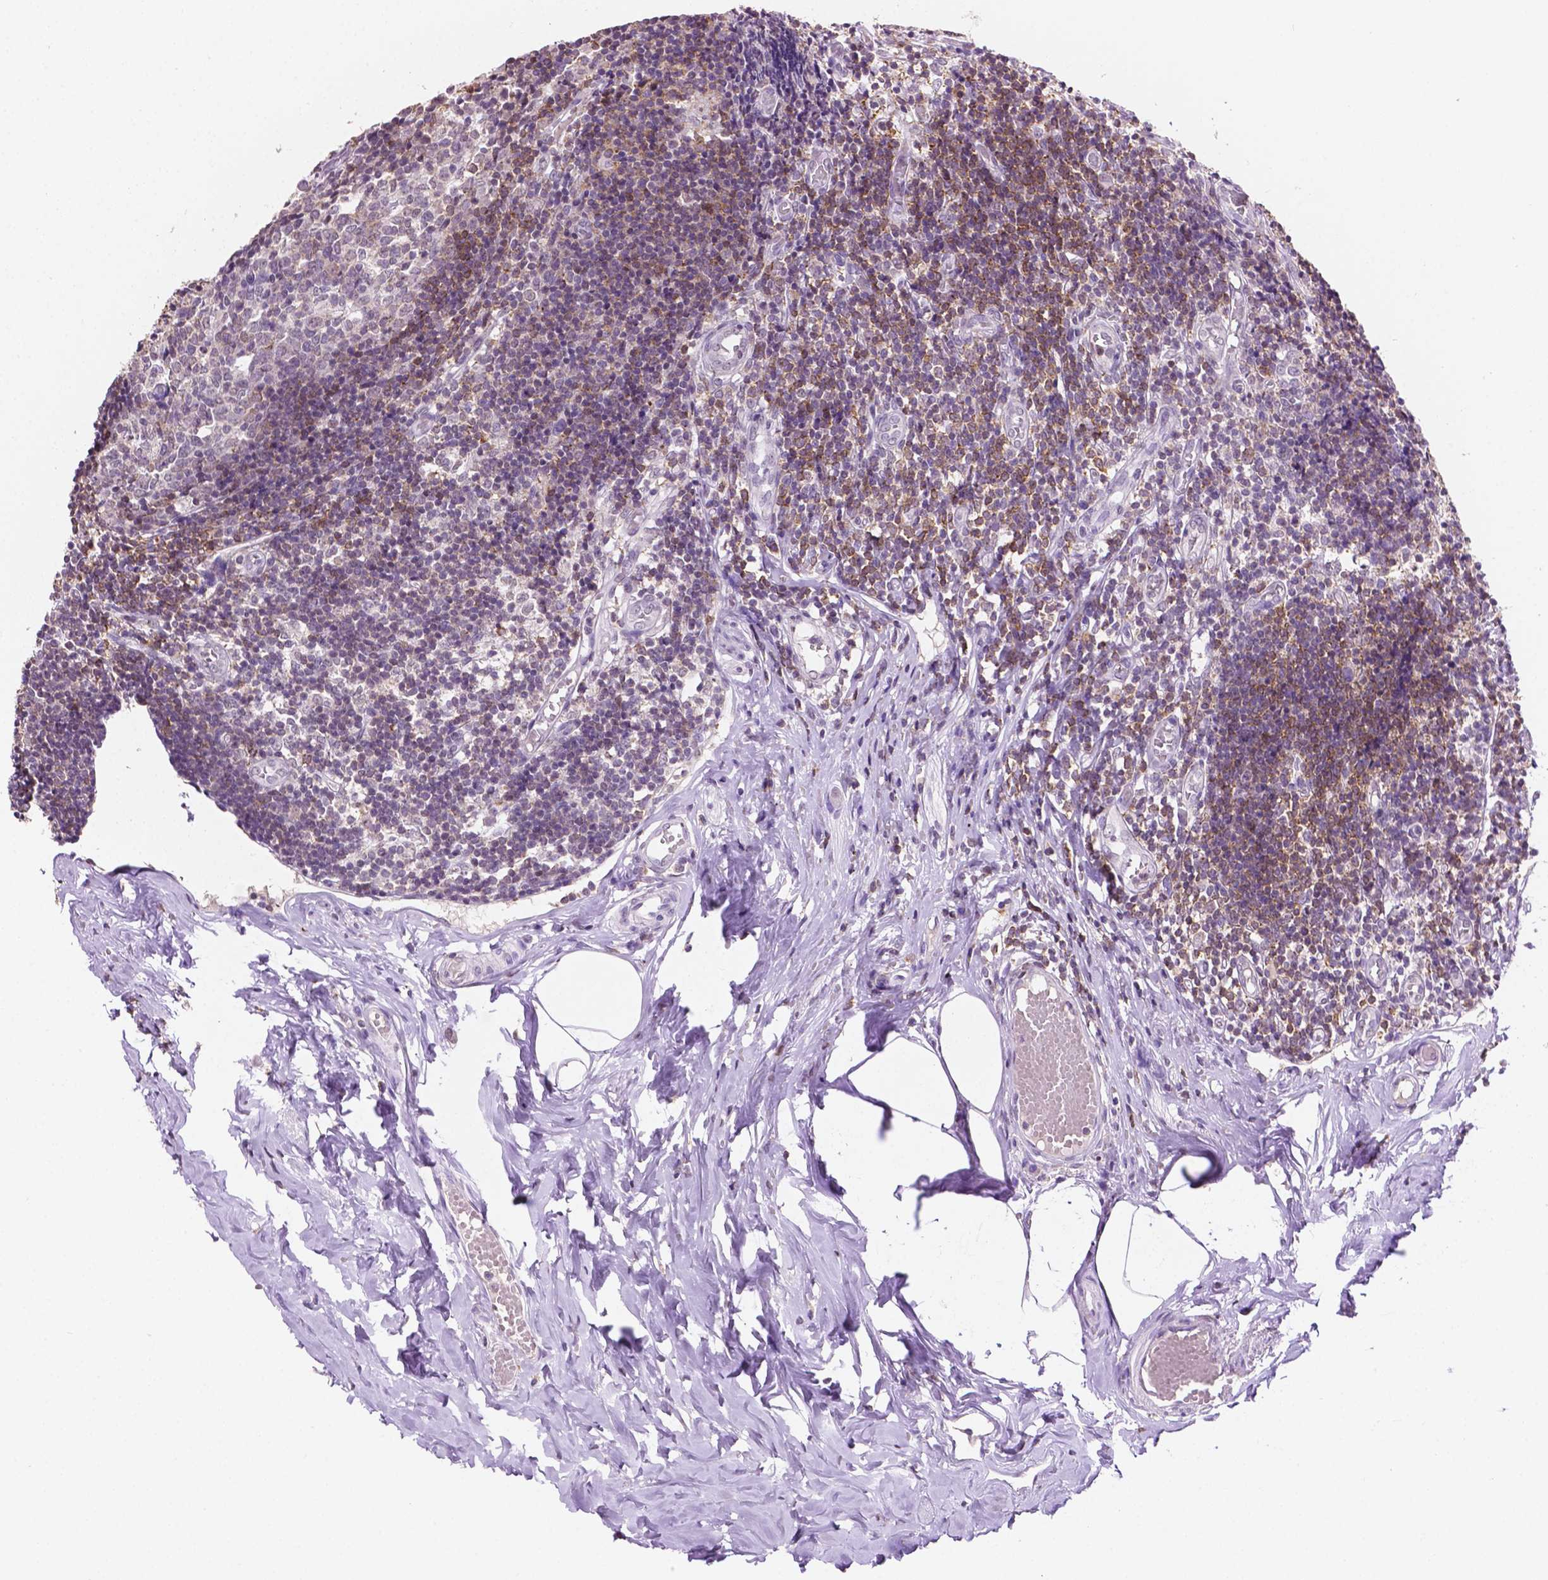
{"staining": {"intensity": "weak", "quantity": "25%-75%", "location": "nuclear"}, "tissue": "appendix", "cell_type": "Glandular cells", "image_type": "normal", "snomed": [{"axis": "morphology", "description": "Normal tissue, NOS"}, {"axis": "topography", "description": "Appendix"}], "caption": "Glandular cells exhibit low levels of weak nuclear positivity in about 25%-75% of cells in normal human appendix. The staining was performed using DAB (3,3'-diaminobenzidine), with brown indicating positive protein expression. Nuclei are stained blue with hematoxylin.", "gene": "PTPN6", "patient": {"sex": "female", "age": 32}}